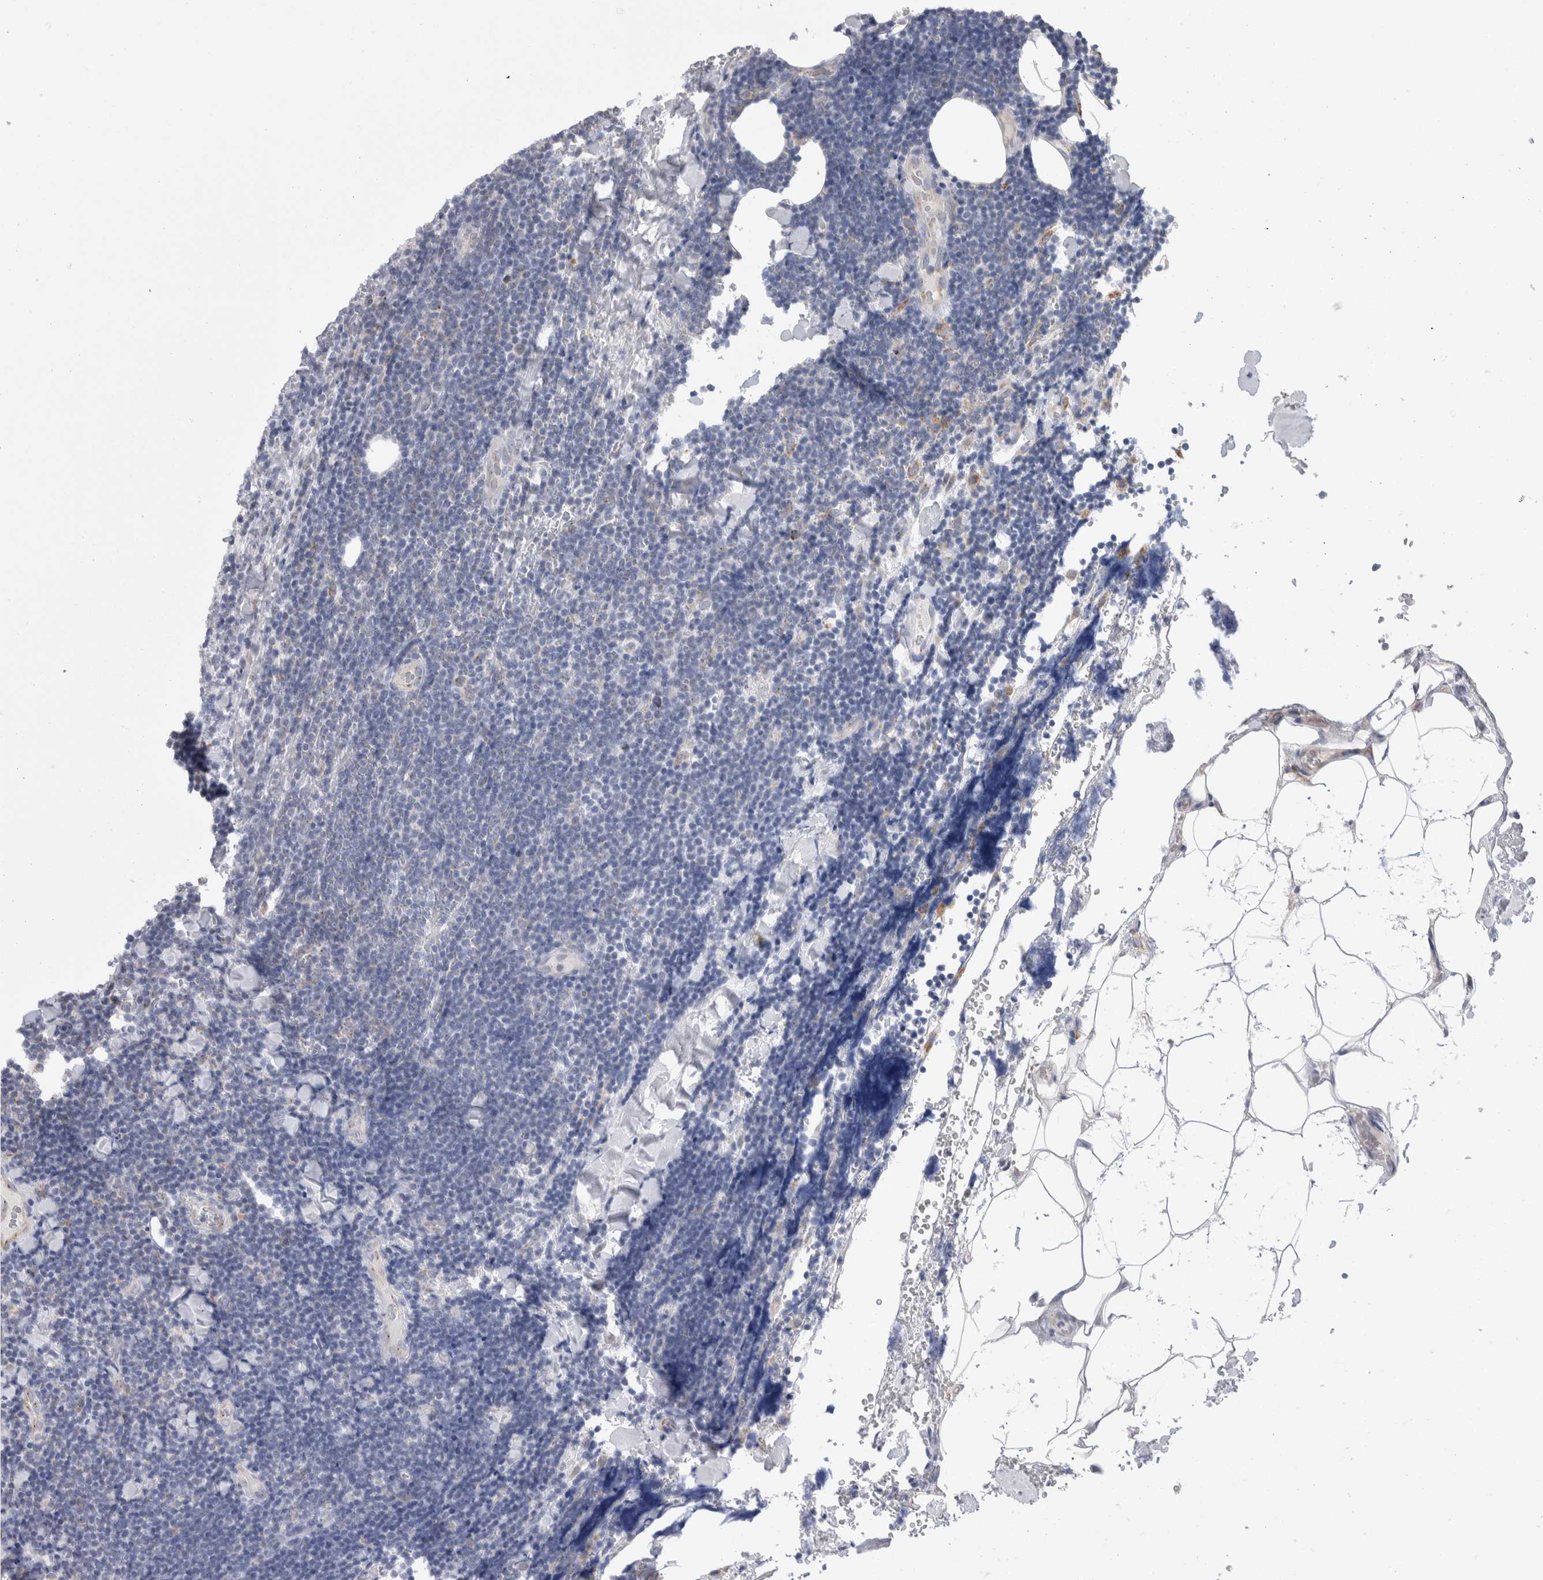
{"staining": {"intensity": "negative", "quantity": "none", "location": "none"}, "tissue": "lymphoma", "cell_type": "Tumor cells", "image_type": "cancer", "snomed": [{"axis": "morphology", "description": "Malignant lymphoma, non-Hodgkin's type, Low grade"}, {"axis": "topography", "description": "Lymph node"}], "caption": "High power microscopy histopathology image of an immunohistochemistry (IHC) image of malignant lymphoma, non-Hodgkin's type (low-grade), revealing no significant staining in tumor cells.", "gene": "ZNF341", "patient": {"sex": "male", "age": 66}}